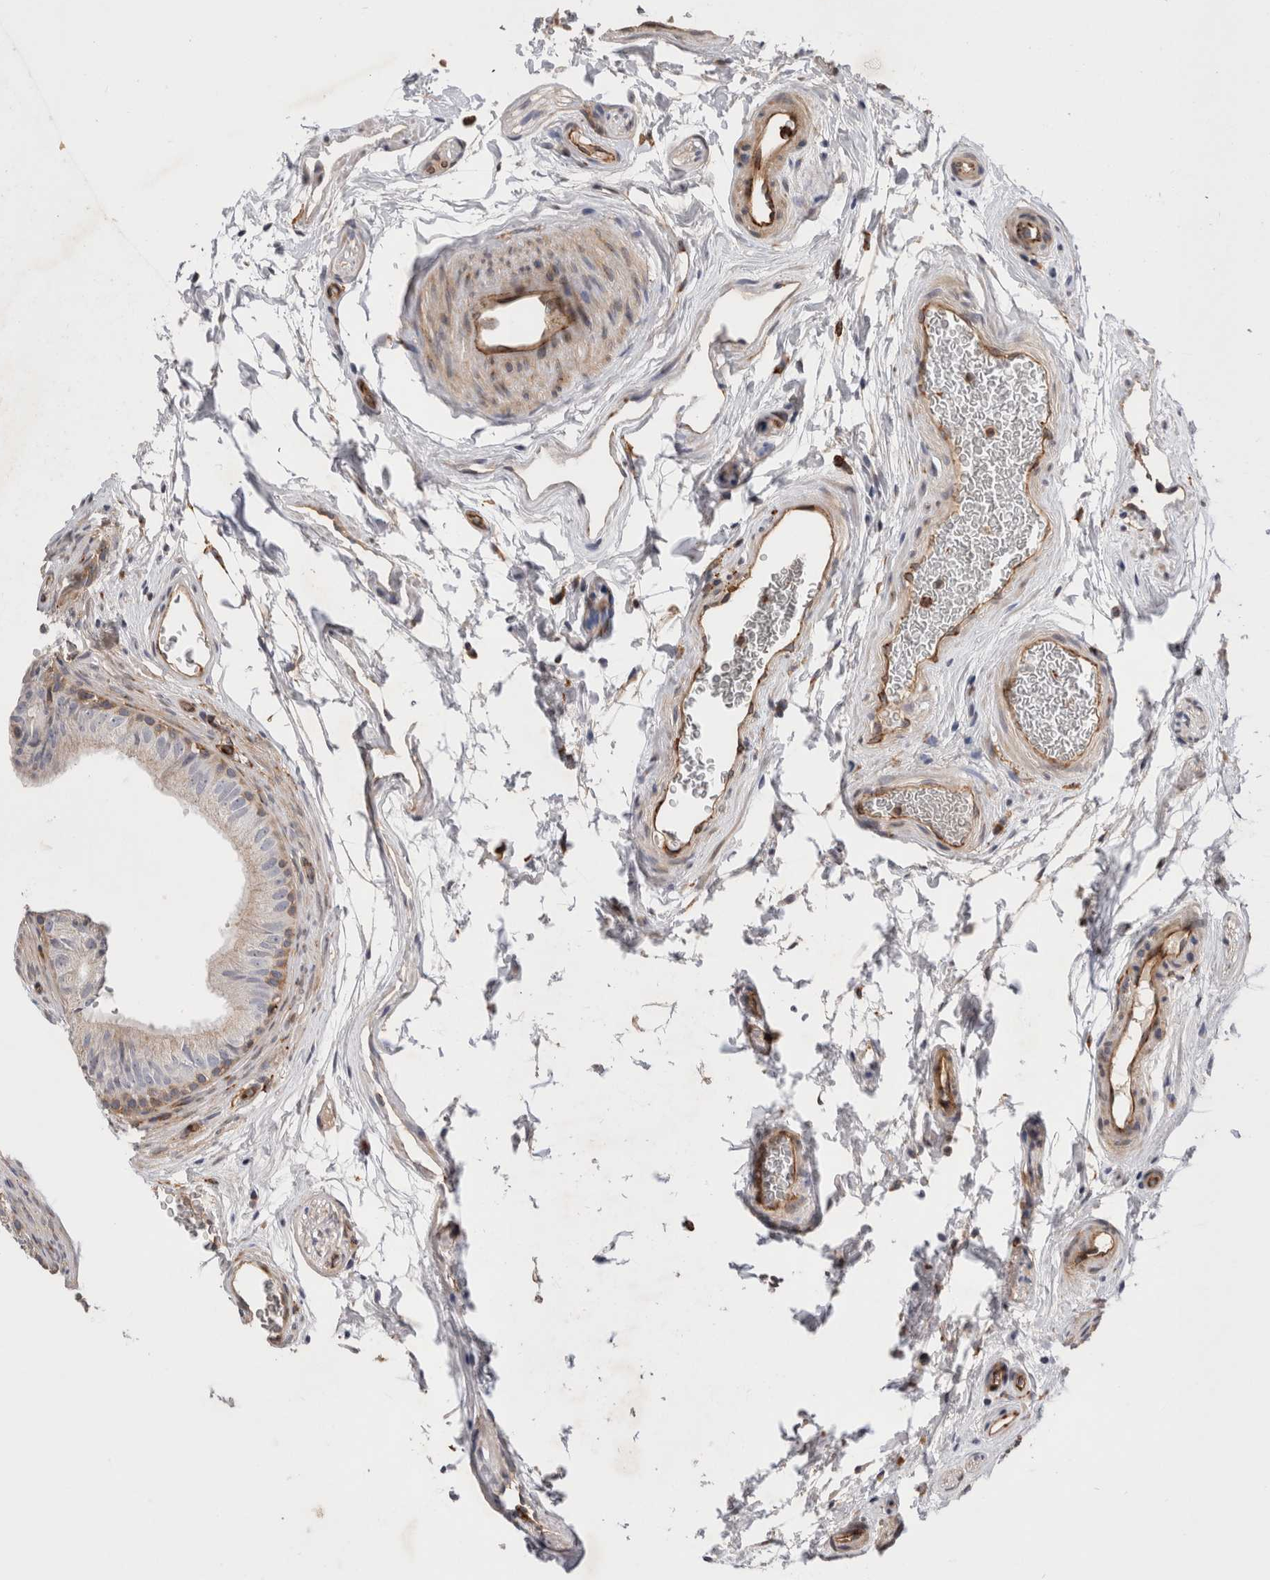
{"staining": {"intensity": "weak", "quantity": "<25%", "location": "cytoplasmic/membranous"}, "tissue": "epididymis", "cell_type": "Glandular cells", "image_type": "normal", "snomed": [{"axis": "morphology", "description": "Normal tissue, NOS"}, {"axis": "topography", "description": "Epididymis"}], "caption": "Unremarkable epididymis was stained to show a protein in brown. There is no significant expression in glandular cells. The staining is performed using DAB (3,3'-diaminobenzidine) brown chromogen with nuclei counter-stained in using hematoxylin.", "gene": "BNIP2", "patient": {"sex": "male", "age": 36}}